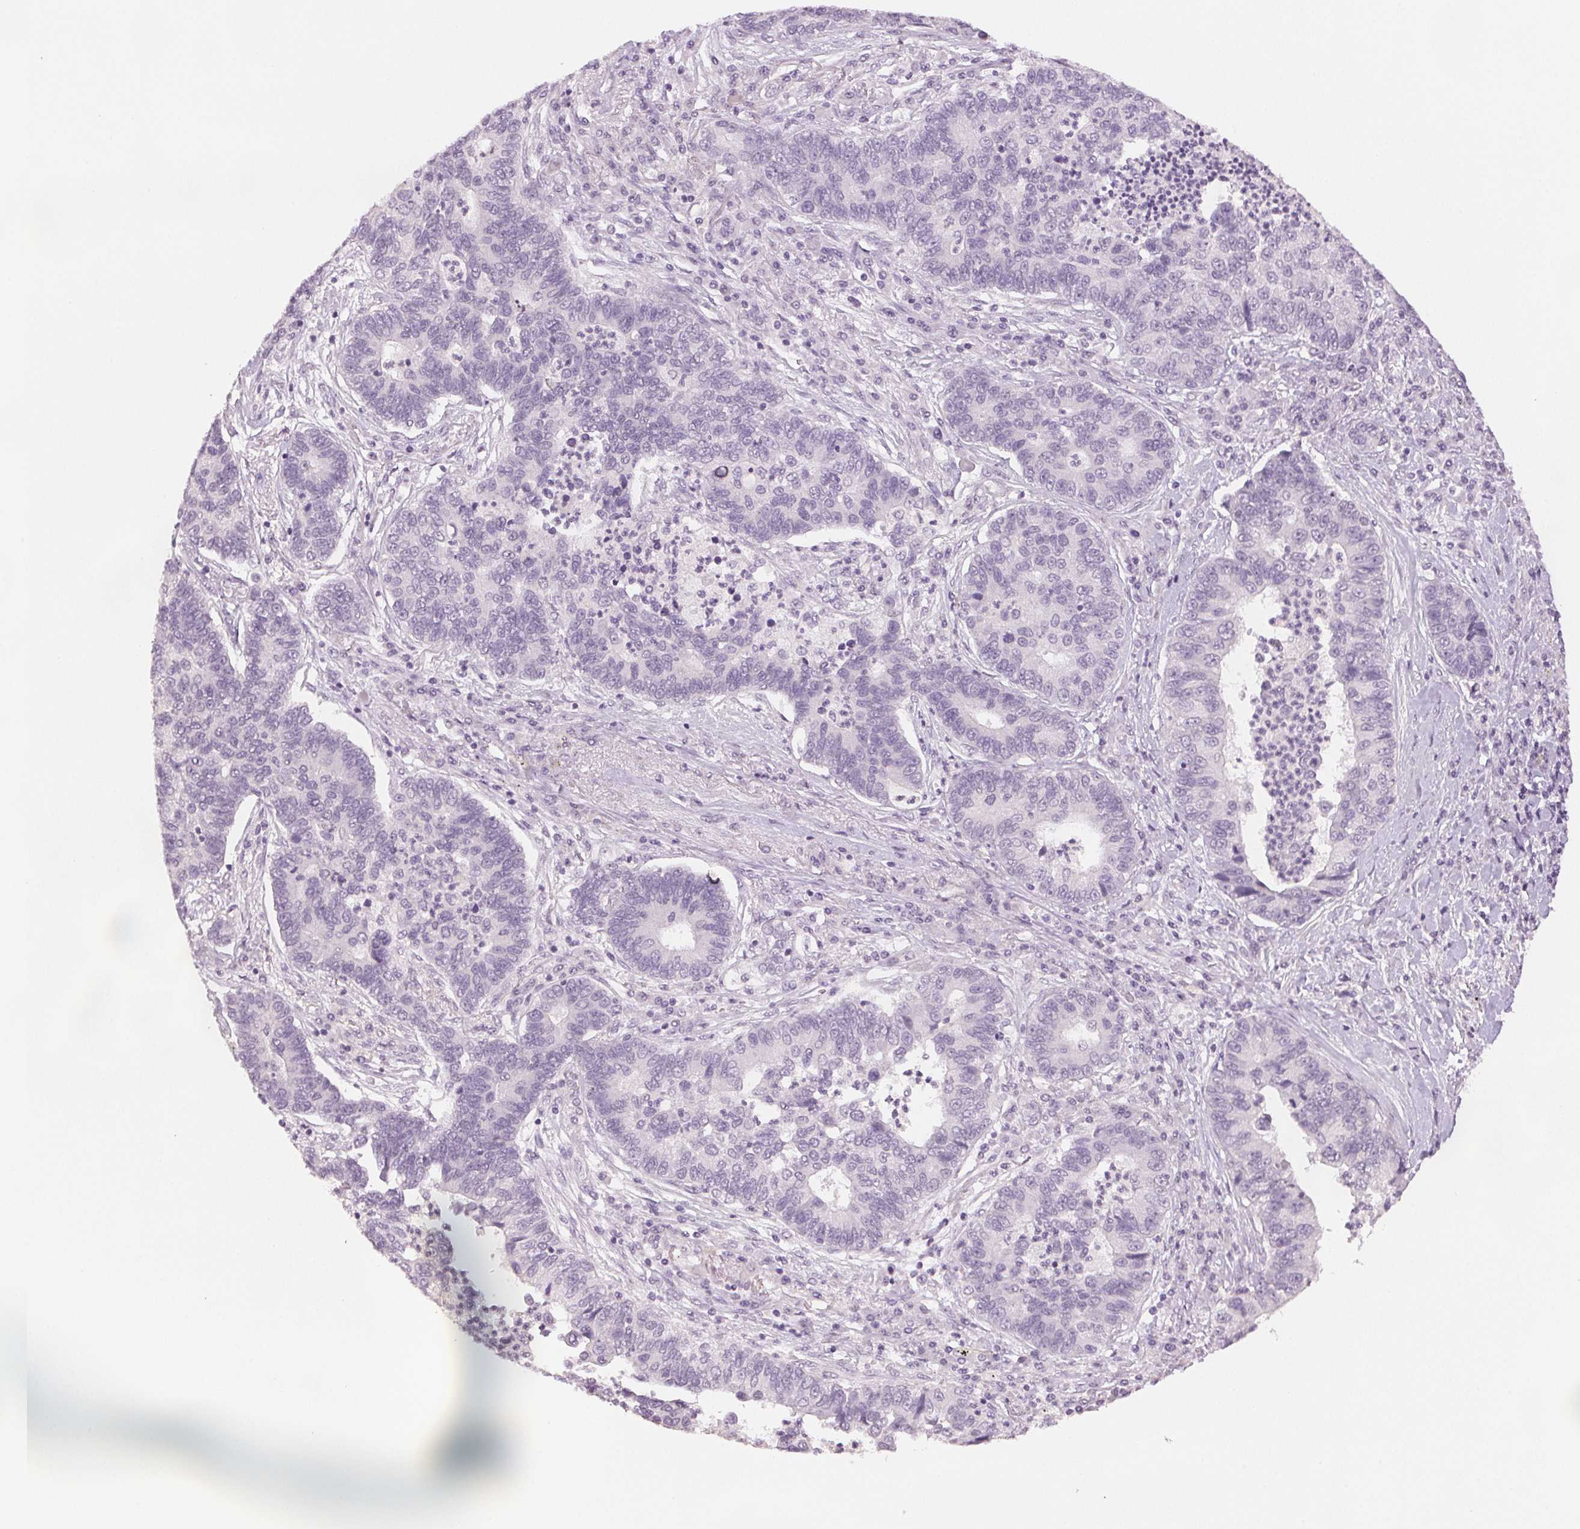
{"staining": {"intensity": "negative", "quantity": "none", "location": "none"}, "tissue": "lung cancer", "cell_type": "Tumor cells", "image_type": "cancer", "snomed": [{"axis": "morphology", "description": "Adenocarcinoma, NOS"}, {"axis": "topography", "description": "Lung"}], "caption": "A high-resolution photomicrograph shows immunohistochemistry (IHC) staining of lung cancer (adenocarcinoma), which demonstrates no significant staining in tumor cells.", "gene": "SCGN", "patient": {"sex": "female", "age": 57}}